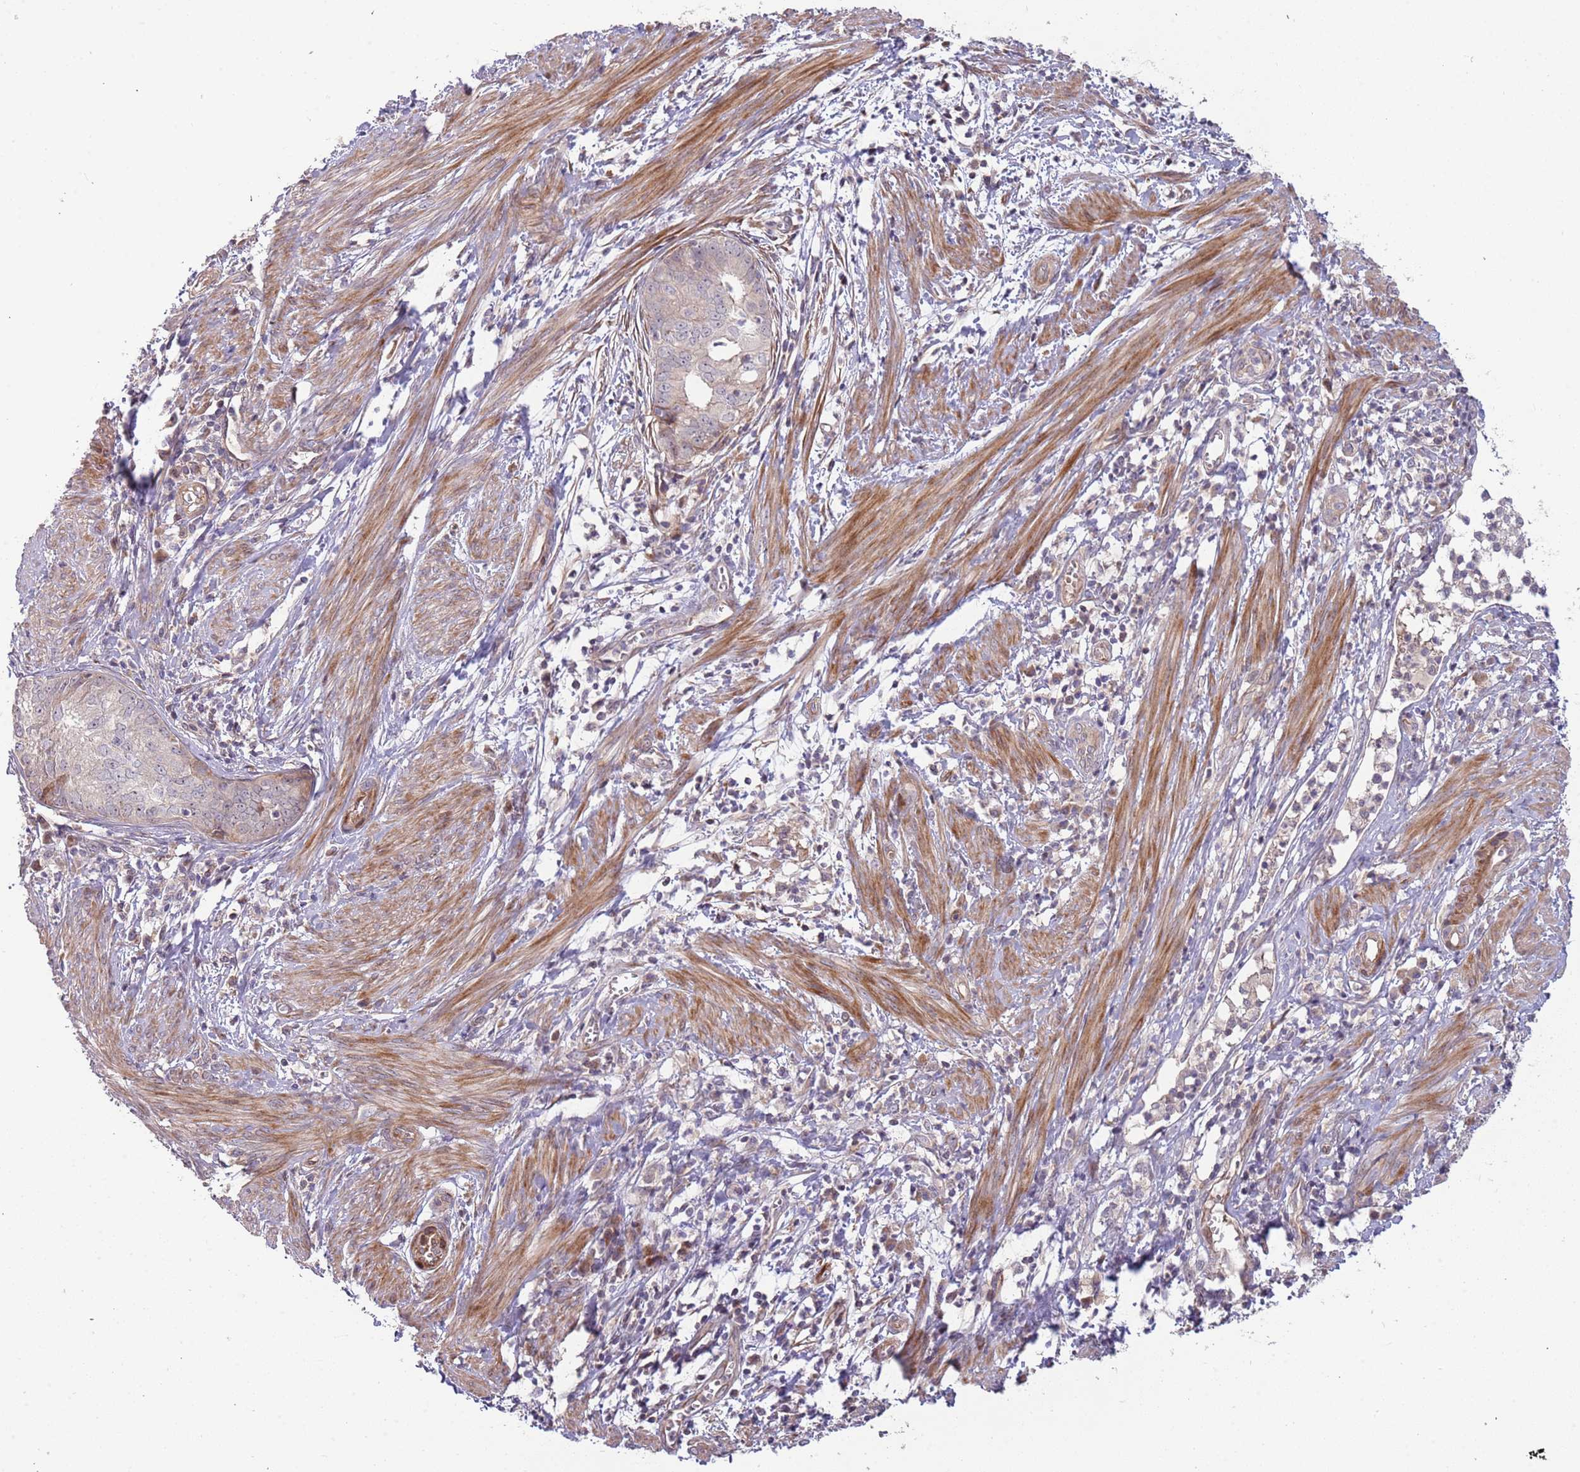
{"staining": {"intensity": "weak", "quantity": "<25%", "location": "cytoplasmic/membranous"}, "tissue": "endometrial cancer", "cell_type": "Tumor cells", "image_type": "cancer", "snomed": [{"axis": "morphology", "description": "Adenocarcinoma, NOS"}, {"axis": "topography", "description": "Endometrium"}], "caption": "An IHC image of endometrial cancer is shown. There is no staining in tumor cells of endometrial cancer.", "gene": "TRAPPC6B", "patient": {"sex": "female", "age": 68}}